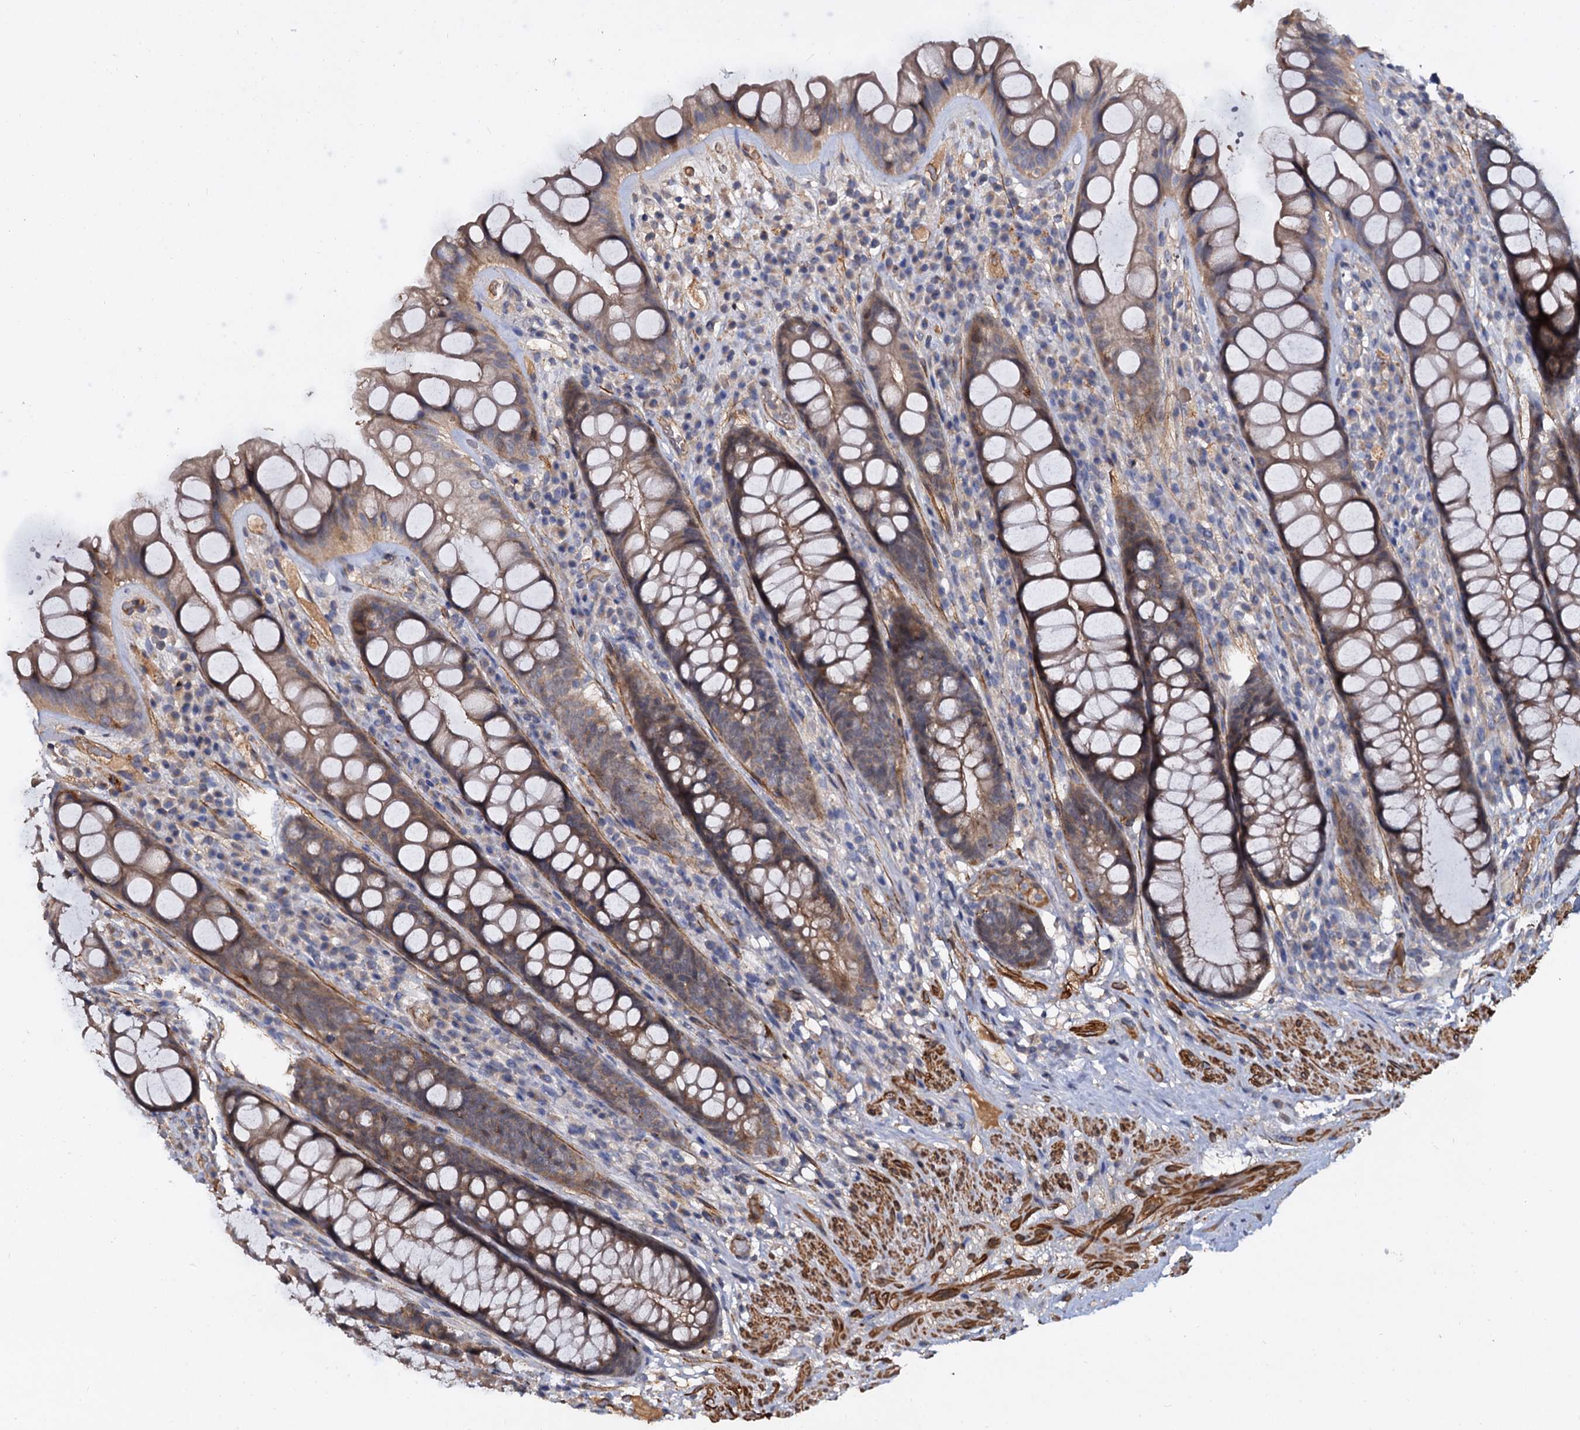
{"staining": {"intensity": "moderate", "quantity": ">75%", "location": "cytoplasmic/membranous"}, "tissue": "rectum", "cell_type": "Glandular cells", "image_type": "normal", "snomed": [{"axis": "morphology", "description": "Normal tissue, NOS"}, {"axis": "topography", "description": "Rectum"}], "caption": "Immunohistochemistry photomicrograph of benign rectum: rectum stained using IHC displays medium levels of moderate protein expression localized specifically in the cytoplasmic/membranous of glandular cells, appearing as a cytoplasmic/membranous brown color.", "gene": "ISM2", "patient": {"sex": "male", "age": 74}}